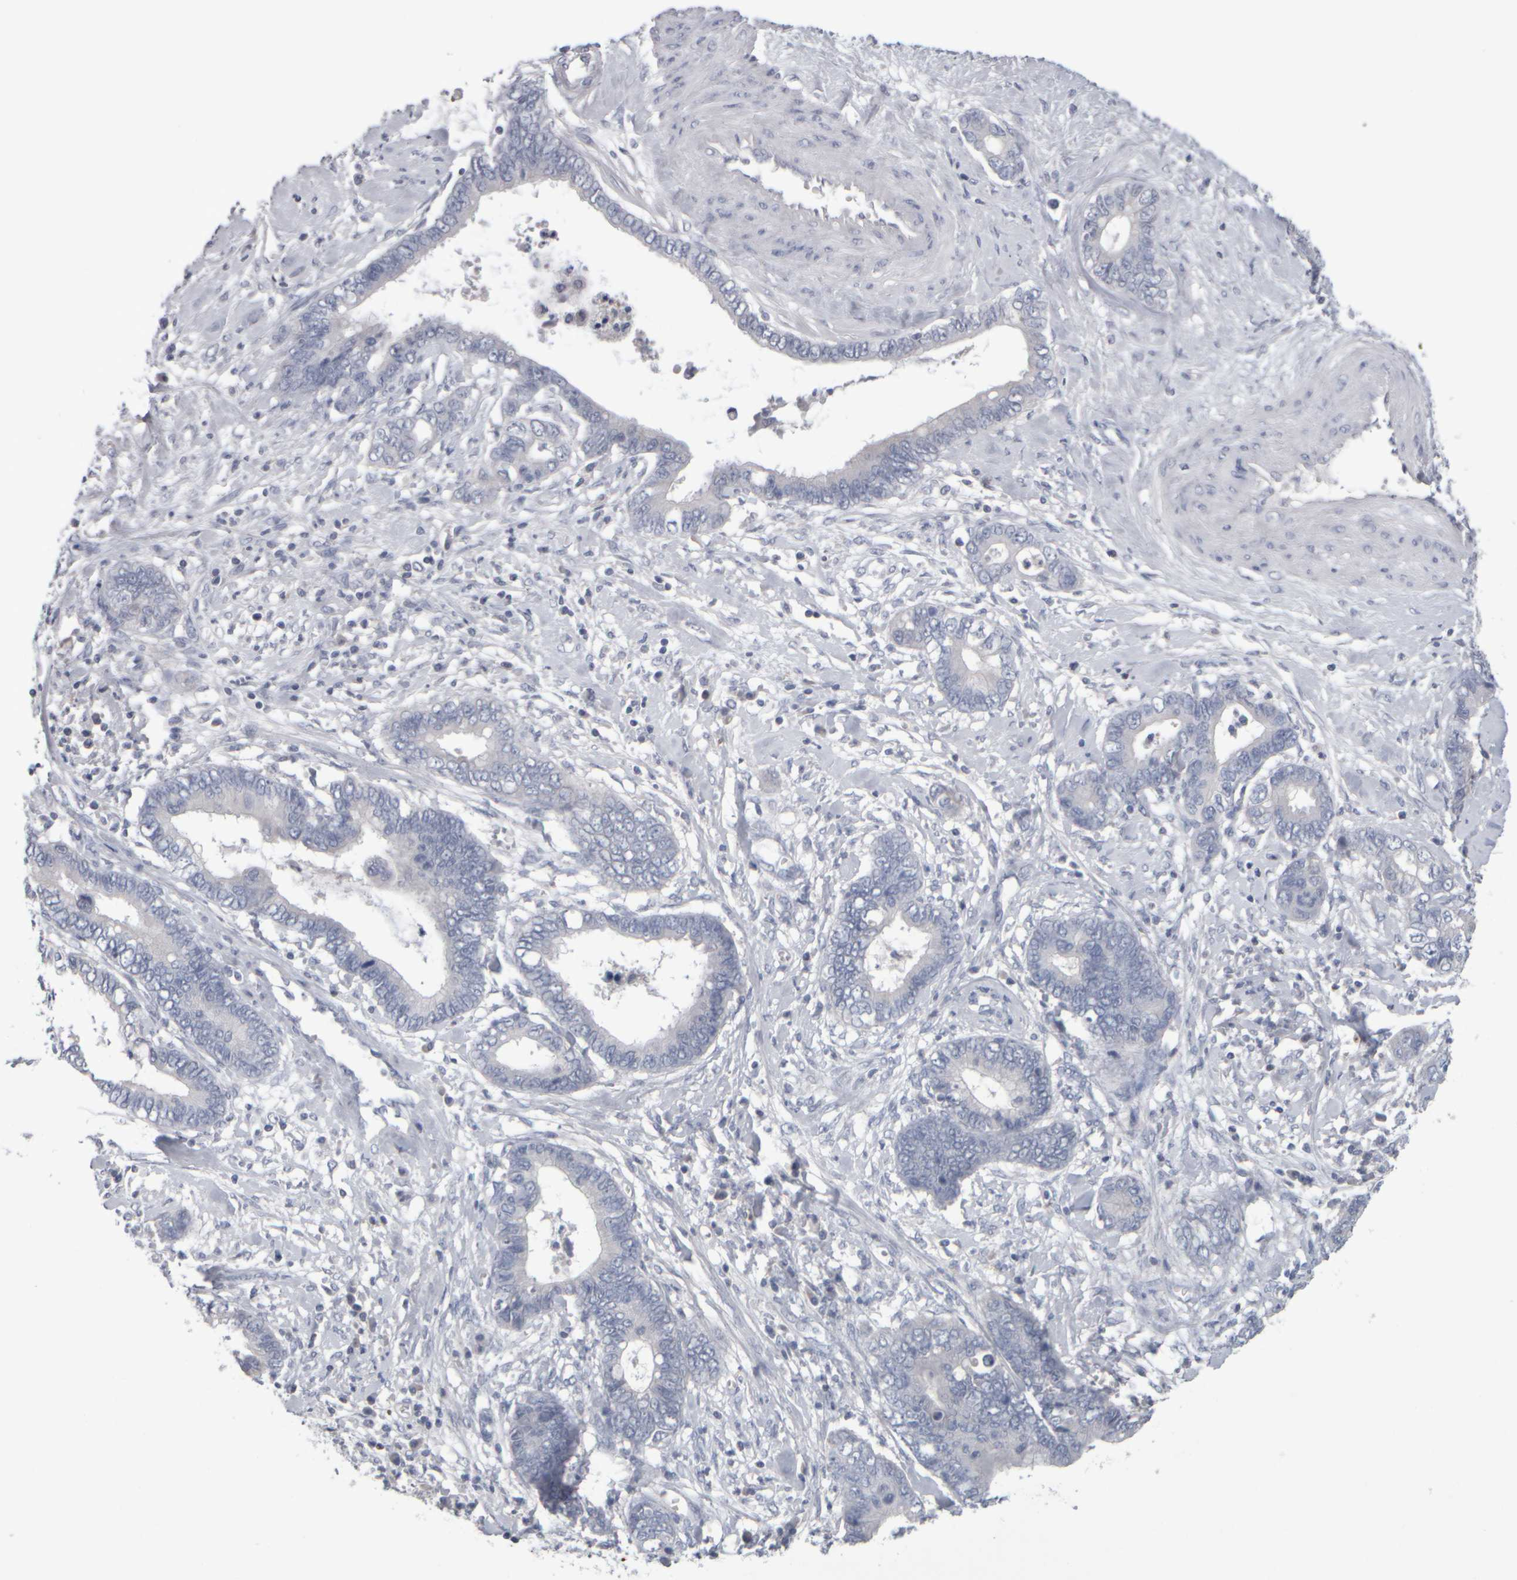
{"staining": {"intensity": "negative", "quantity": "none", "location": "none"}, "tissue": "cervical cancer", "cell_type": "Tumor cells", "image_type": "cancer", "snomed": [{"axis": "morphology", "description": "Adenocarcinoma, NOS"}, {"axis": "topography", "description": "Cervix"}], "caption": "Immunohistochemistry (IHC) micrograph of neoplastic tissue: human cervical cancer stained with DAB demonstrates no significant protein staining in tumor cells.", "gene": "EPHX2", "patient": {"sex": "female", "age": 44}}